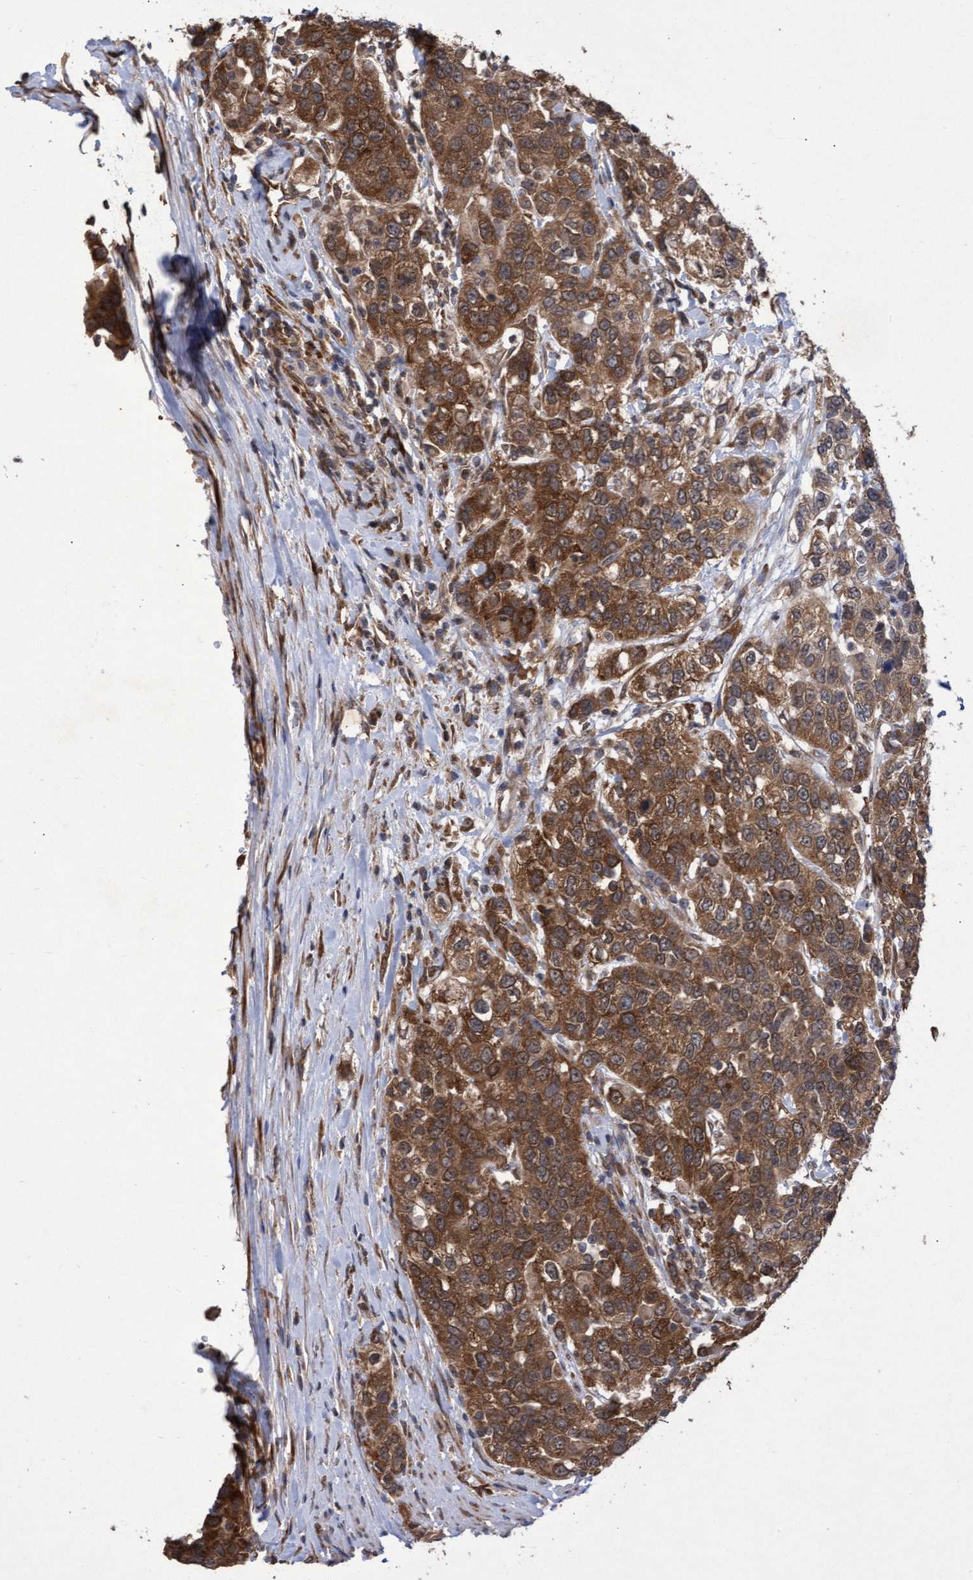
{"staining": {"intensity": "strong", "quantity": ">75%", "location": "cytoplasmic/membranous"}, "tissue": "urothelial cancer", "cell_type": "Tumor cells", "image_type": "cancer", "snomed": [{"axis": "morphology", "description": "Urothelial carcinoma, High grade"}, {"axis": "topography", "description": "Urinary bladder"}], "caption": "Immunohistochemistry (IHC) photomicrograph of neoplastic tissue: human urothelial cancer stained using immunohistochemistry shows high levels of strong protein expression localized specifically in the cytoplasmic/membranous of tumor cells, appearing as a cytoplasmic/membranous brown color.", "gene": "ABCF2", "patient": {"sex": "female", "age": 80}}